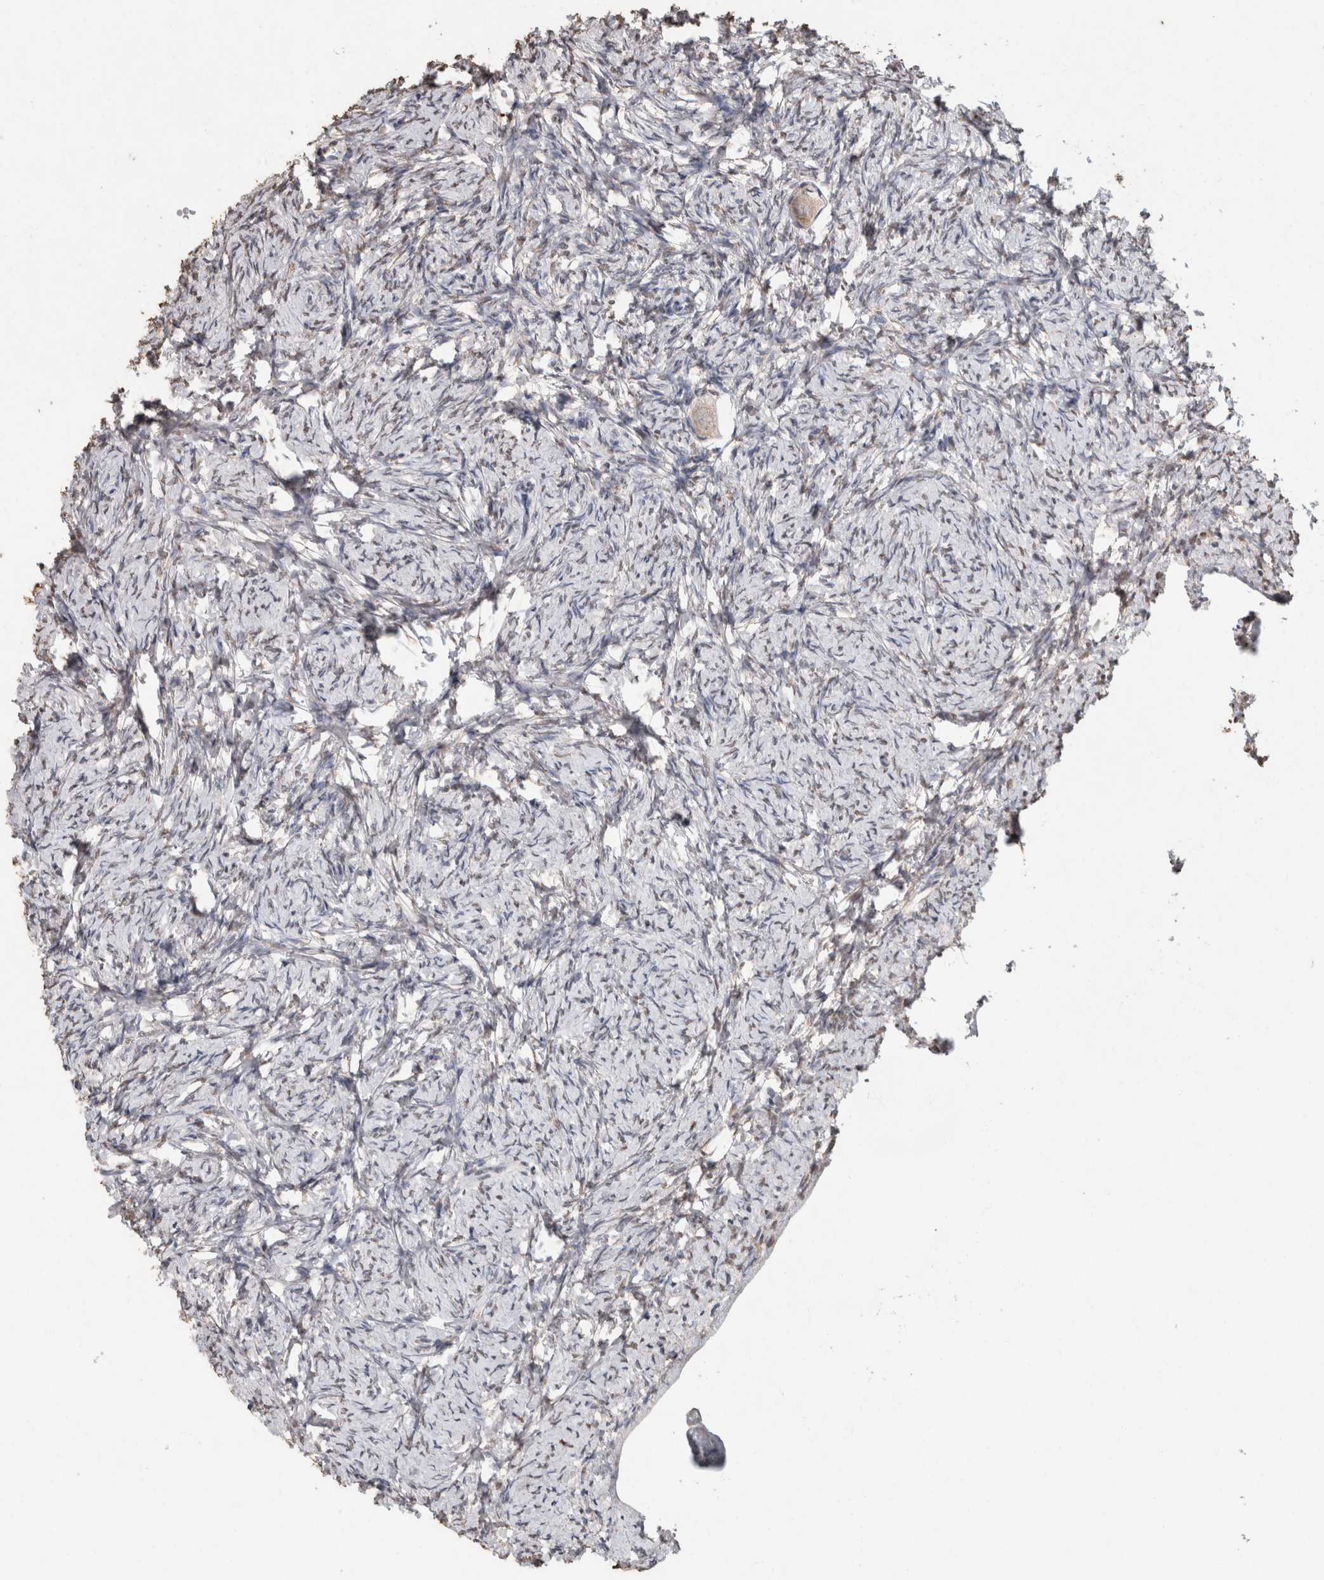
{"staining": {"intensity": "moderate", "quantity": "25%-75%", "location": "cytoplasmic/membranous"}, "tissue": "ovary", "cell_type": "Follicle cells", "image_type": "normal", "snomed": [{"axis": "morphology", "description": "Normal tissue, NOS"}, {"axis": "topography", "description": "Ovary"}], "caption": "Immunohistochemistry staining of unremarkable ovary, which demonstrates medium levels of moderate cytoplasmic/membranous staining in about 25%-75% of follicle cells indicating moderate cytoplasmic/membranous protein staining. The staining was performed using DAB (brown) for protein detection and nuclei were counterstained in hematoxylin (blue).", "gene": "LTBP1", "patient": {"sex": "female", "age": 34}}